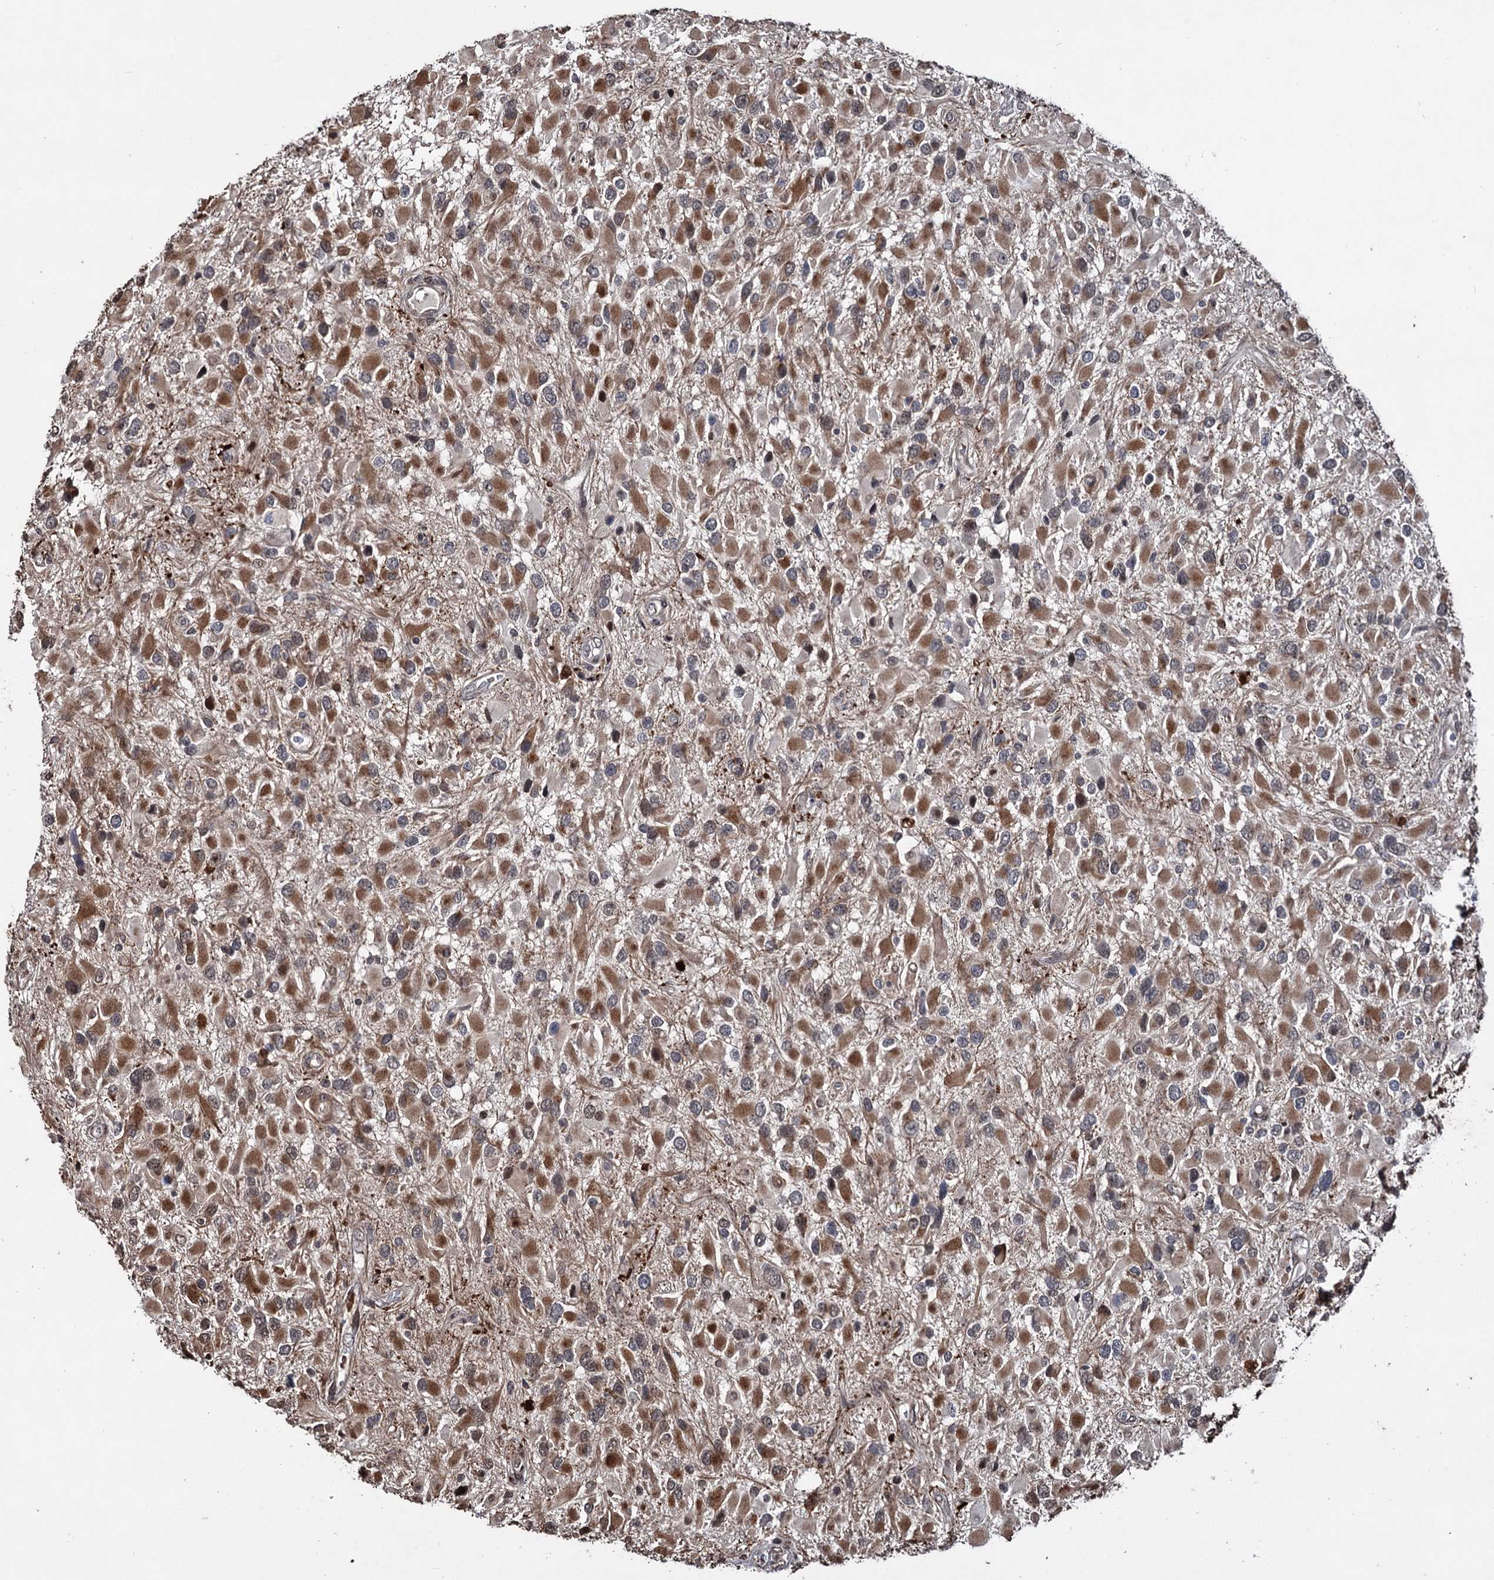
{"staining": {"intensity": "moderate", "quantity": ">75%", "location": "cytoplasmic/membranous"}, "tissue": "glioma", "cell_type": "Tumor cells", "image_type": "cancer", "snomed": [{"axis": "morphology", "description": "Glioma, malignant, High grade"}, {"axis": "topography", "description": "Brain"}], "caption": "The photomicrograph exhibits immunohistochemical staining of glioma. There is moderate cytoplasmic/membranous staining is identified in about >75% of tumor cells. The protein of interest is stained brown, and the nuclei are stained in blue (DAB IHC with brightfield microscopy, high magnification).", "gene": "EYA4", "patient": {"sex": "male", "age": 53}}